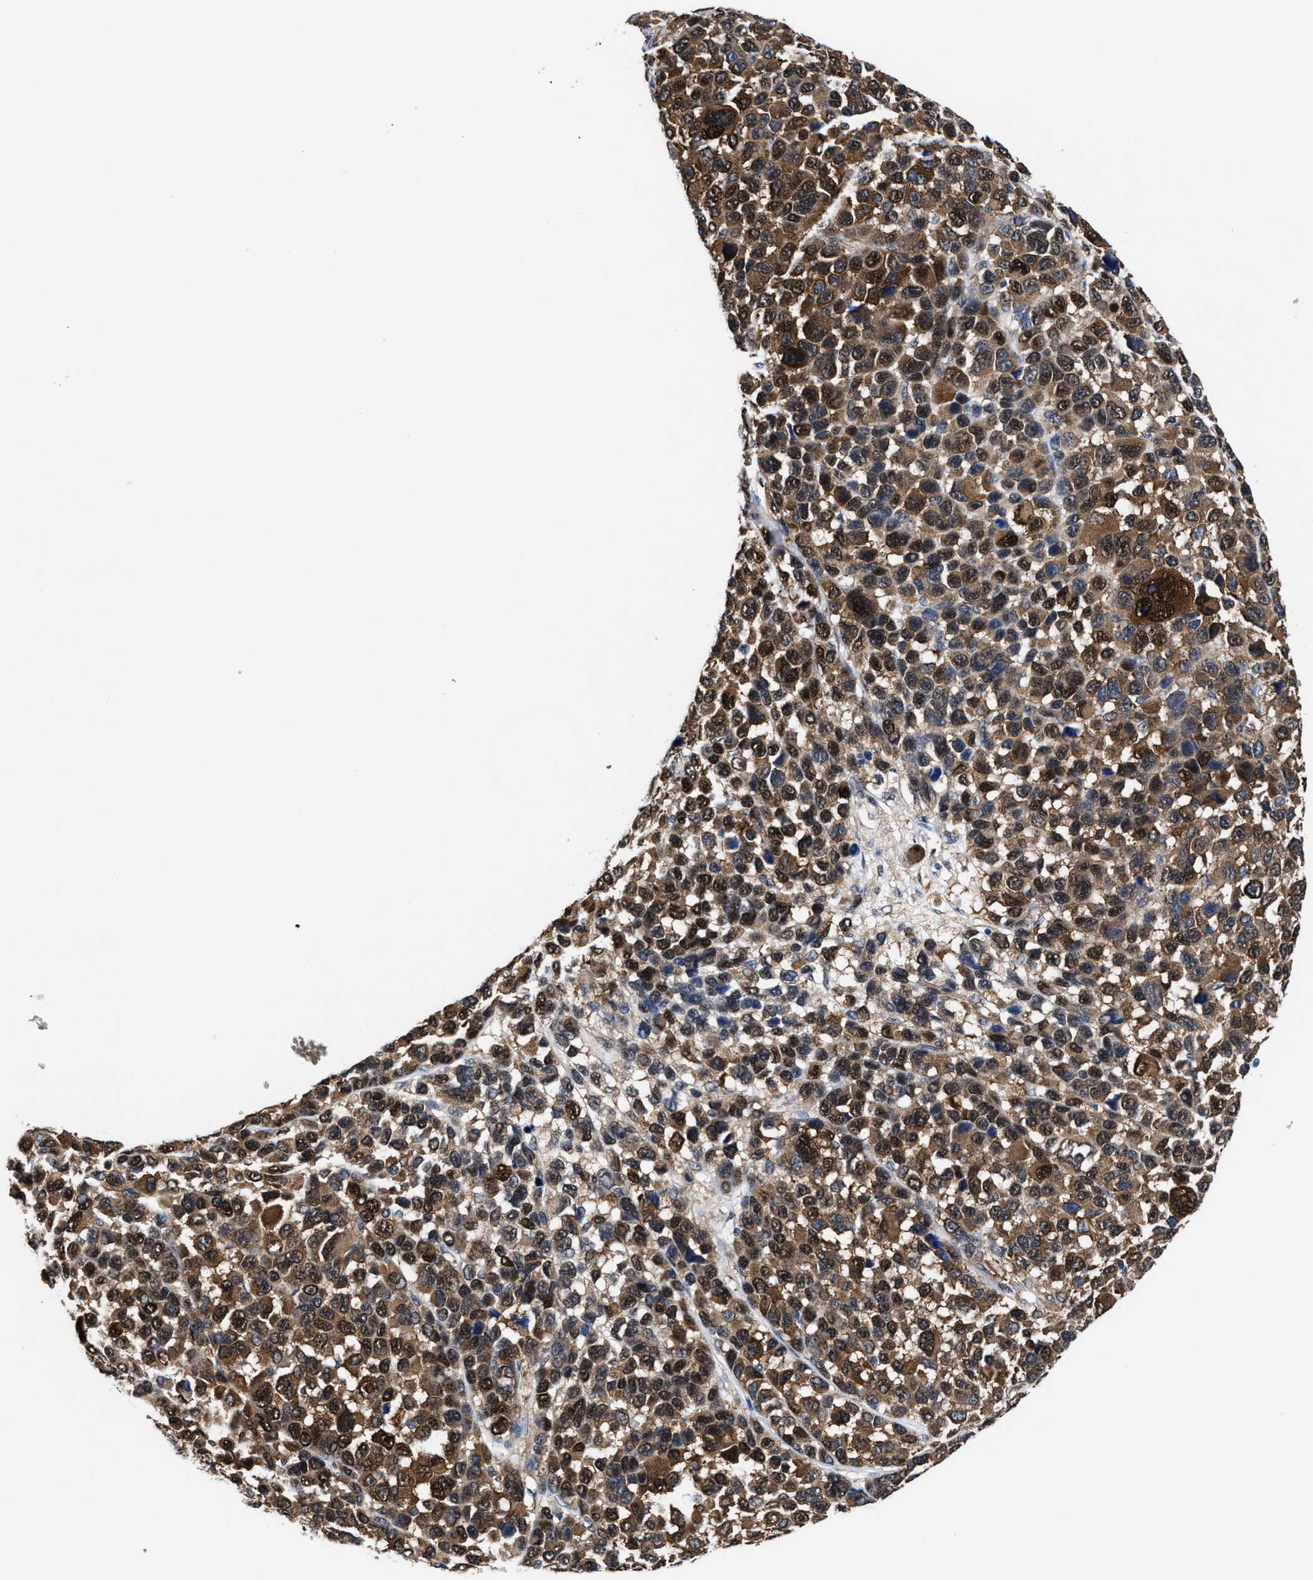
{"staining": {"intensity": "strong", "quantity": "25%-75%", "location": "cytoplasmic/membranous,nuclear"}, "tissue": "melanoma", "cell_type": "Tumor cells", "image_type": "cancer", "snomed": [{"axis": "morphology", "description": "Malignant melanoma, NOS"}, {"axis": "topography", "description": "Skin"}], "caption": "Brown immunohistochemical staining in human melanoma exhibits strong cytoplasmic/membranous and nuclear staining in about 25%-75% of tumor cells.", "gene": "ACLY", "patient": {"sex": "male", "age": 53}}